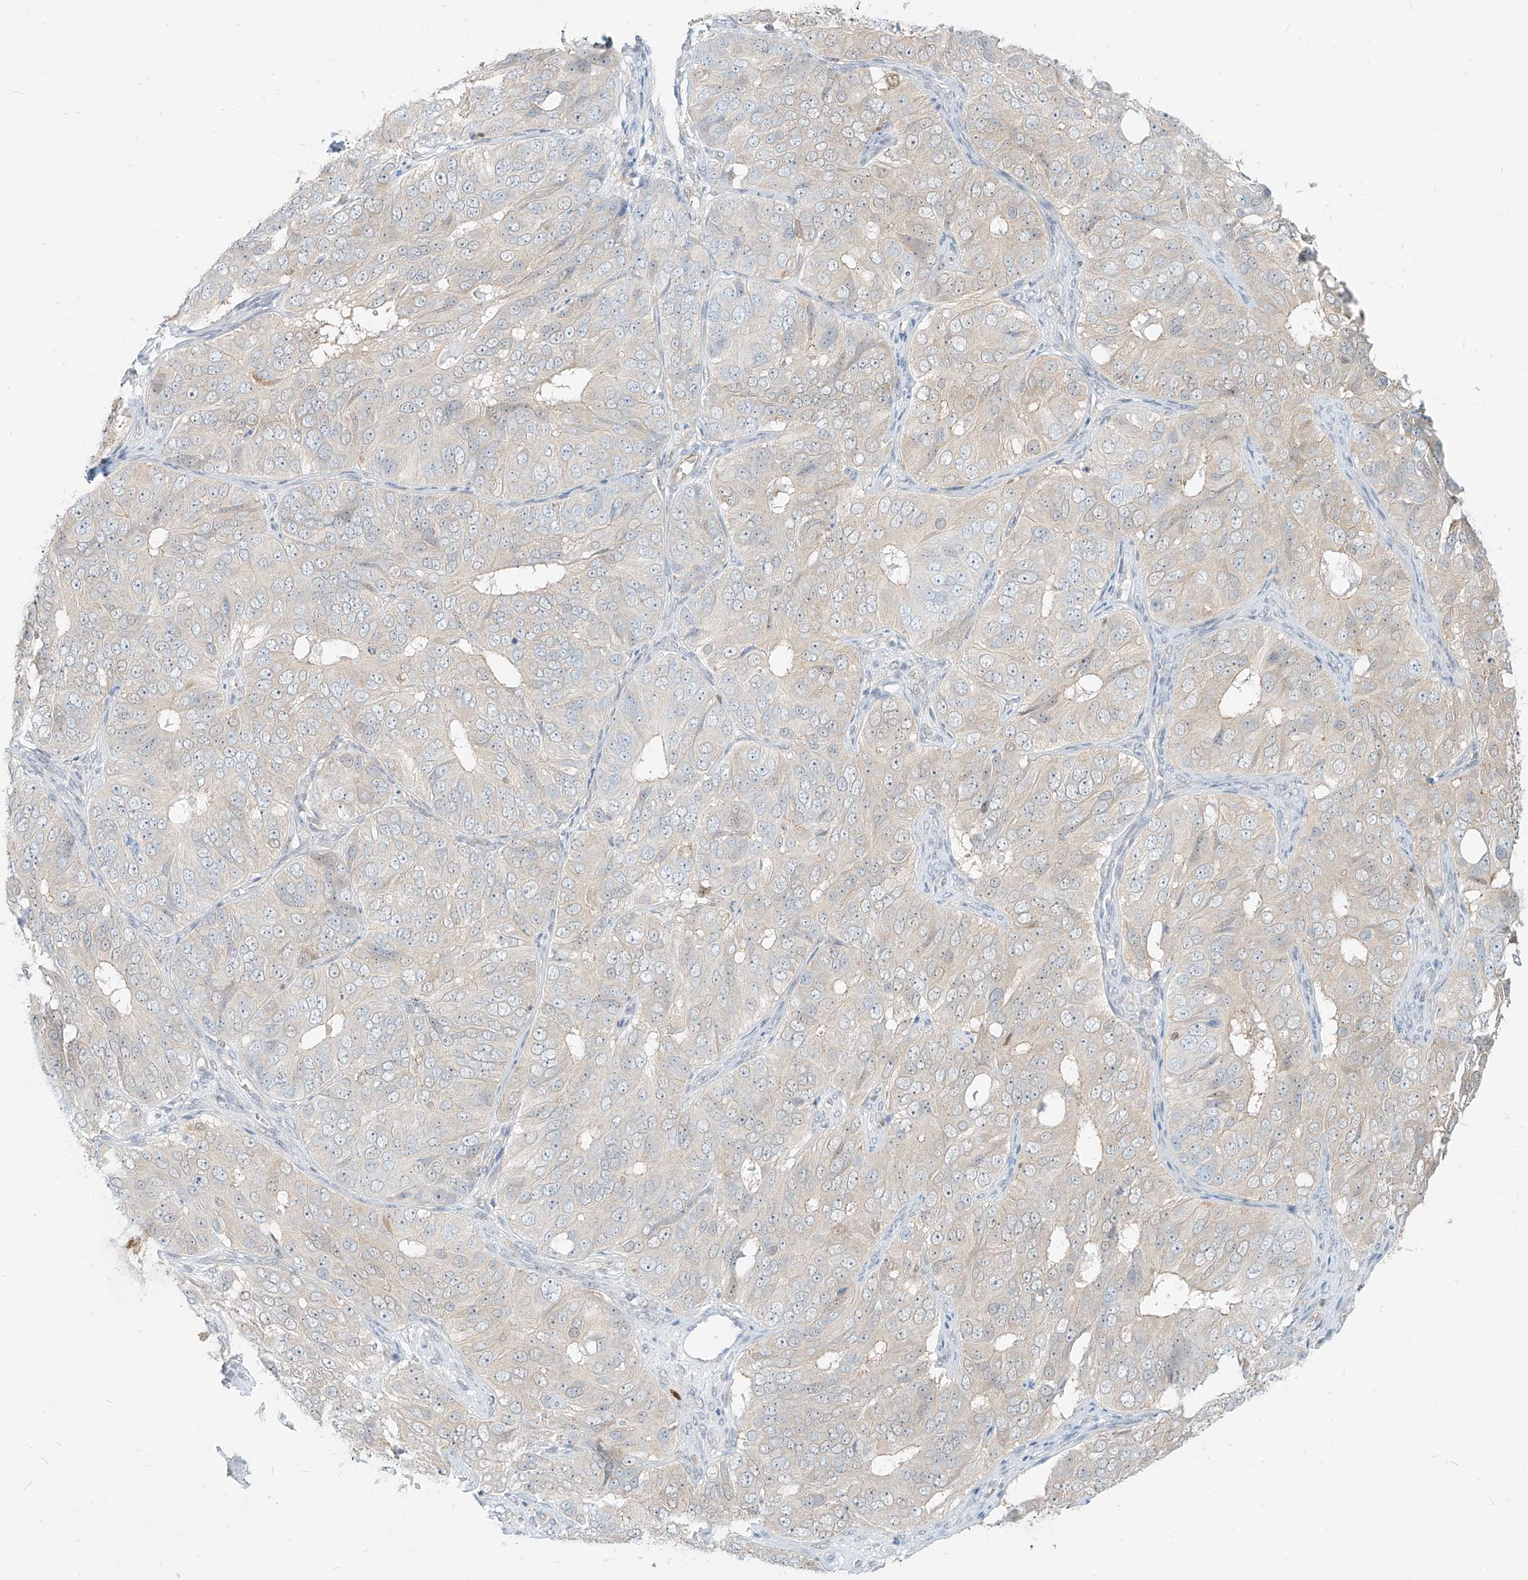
{"staining": {"intensity": "negative", "quantity": "none", "location": "none"}, "tissue": "ovarian cancer", "cell_type": "Tumor cells", "image_type": "cancer", "snomed": [{"axis": "morphology", "description": "Carcinoma, endometroid"}, {"axis": "topography", "description": "Ovary"}], "caption": "Tumor cells are negative for protein expression in human ovarian cancer.", "gene": "PGD", "patient": {"sex": "female", "age": 51}}